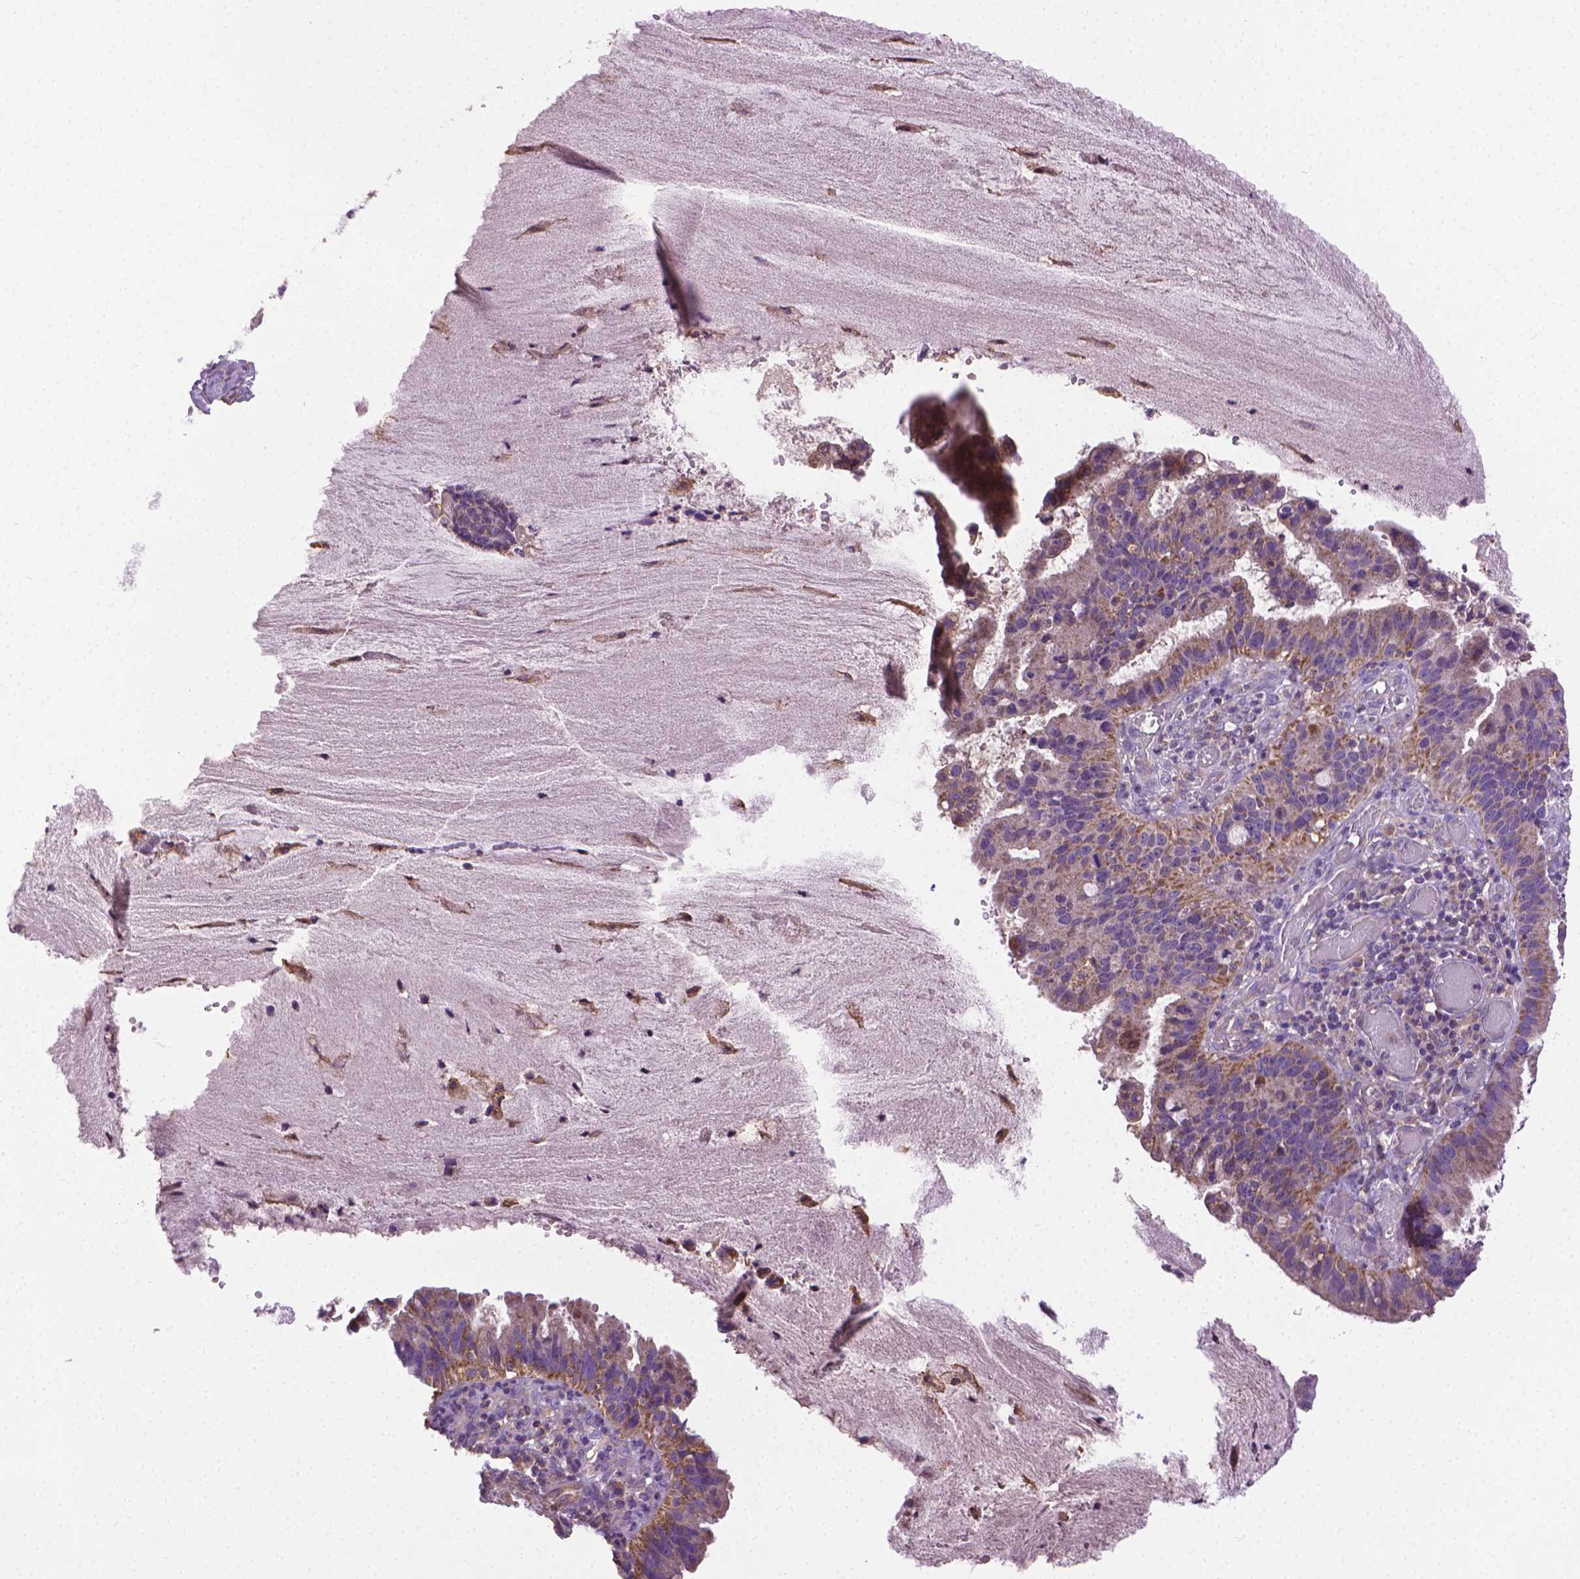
{"staining": {"intensity": "moderate", "quantity": "25%-75%", "location": "cytoplasmic/membranous"}, "tissue": "cervical cancer", "cell_type": "Tumor cells", "image_type": "cancer", "snomed": [{"axis": "morphology", "description": "Adenocarcinoma, NOS"}, {"axis": "topography", "description": "Cervix"}], "caption": "This histopathology image reveals immunohistochemistry (IHC) staining of human adenocarcinoma (cervical), with medium moderate cytoplasmic/membranous positivity in about 25%-75% of tumor cells.", "gene": "SLC51B", "patient": {"sex": "female", "age": 34}}